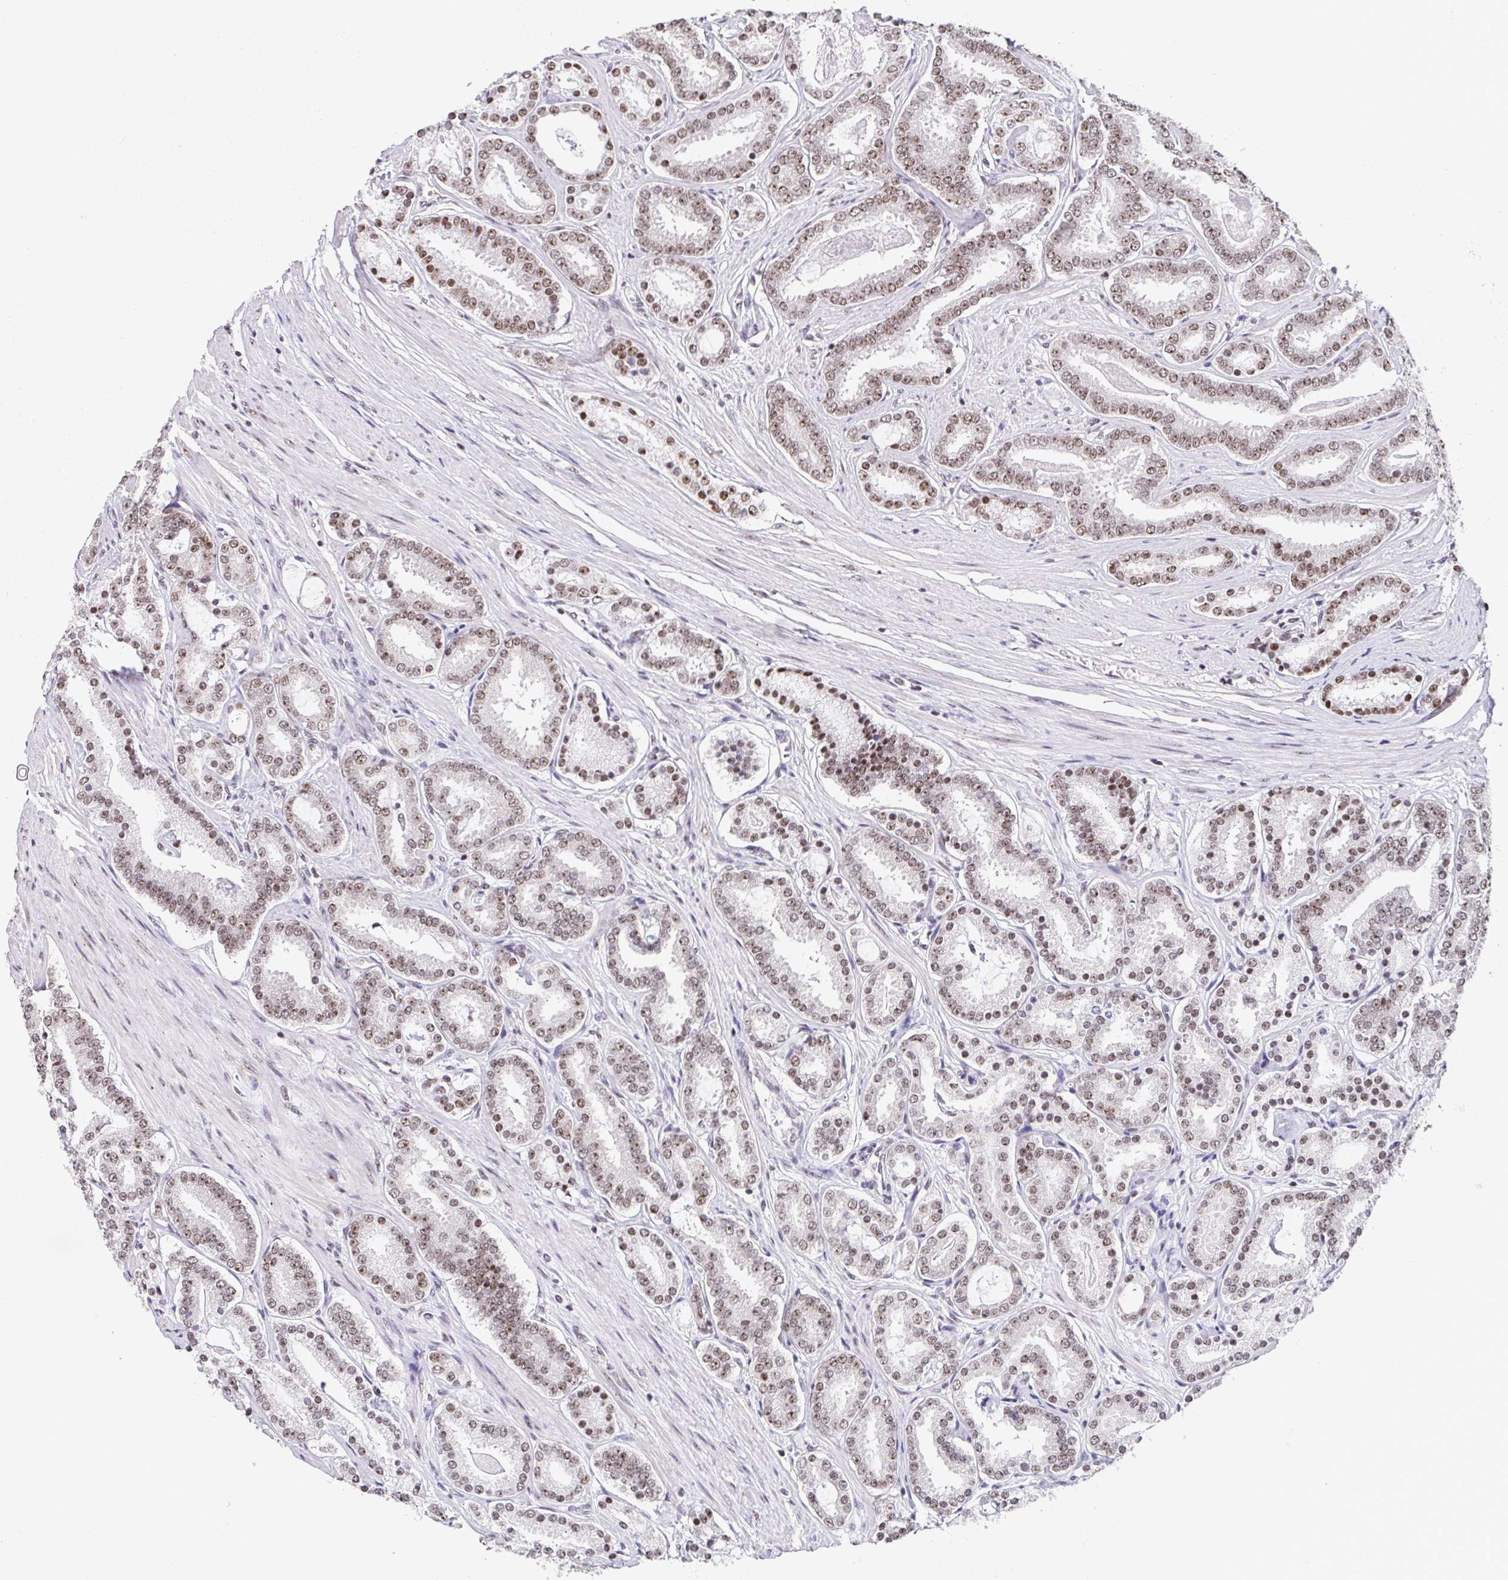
{"staining": {"intensity": "moderate", "quantity": ">75%", "location": "nuclear"}, "tissue": "prostate cancer", "cell_type": "Tumor cells", "image_type": "cancer", "snomed": [{"axis": "morphology", "description": "Adenocarcinoma, High grade"}, {"axis": "topography", "description": "Prostate"}], "caption": "An immunohistochemistry image of tumor tissue is shown. Protein staining in brown shows moderate nuclear positivity in prostate cancer within tumor cells. The protein of interest is shown in brown color, while the nuclei are stained blue.", "gene": "ZNF800", "patient": {"sex": "male", "age": 63}}